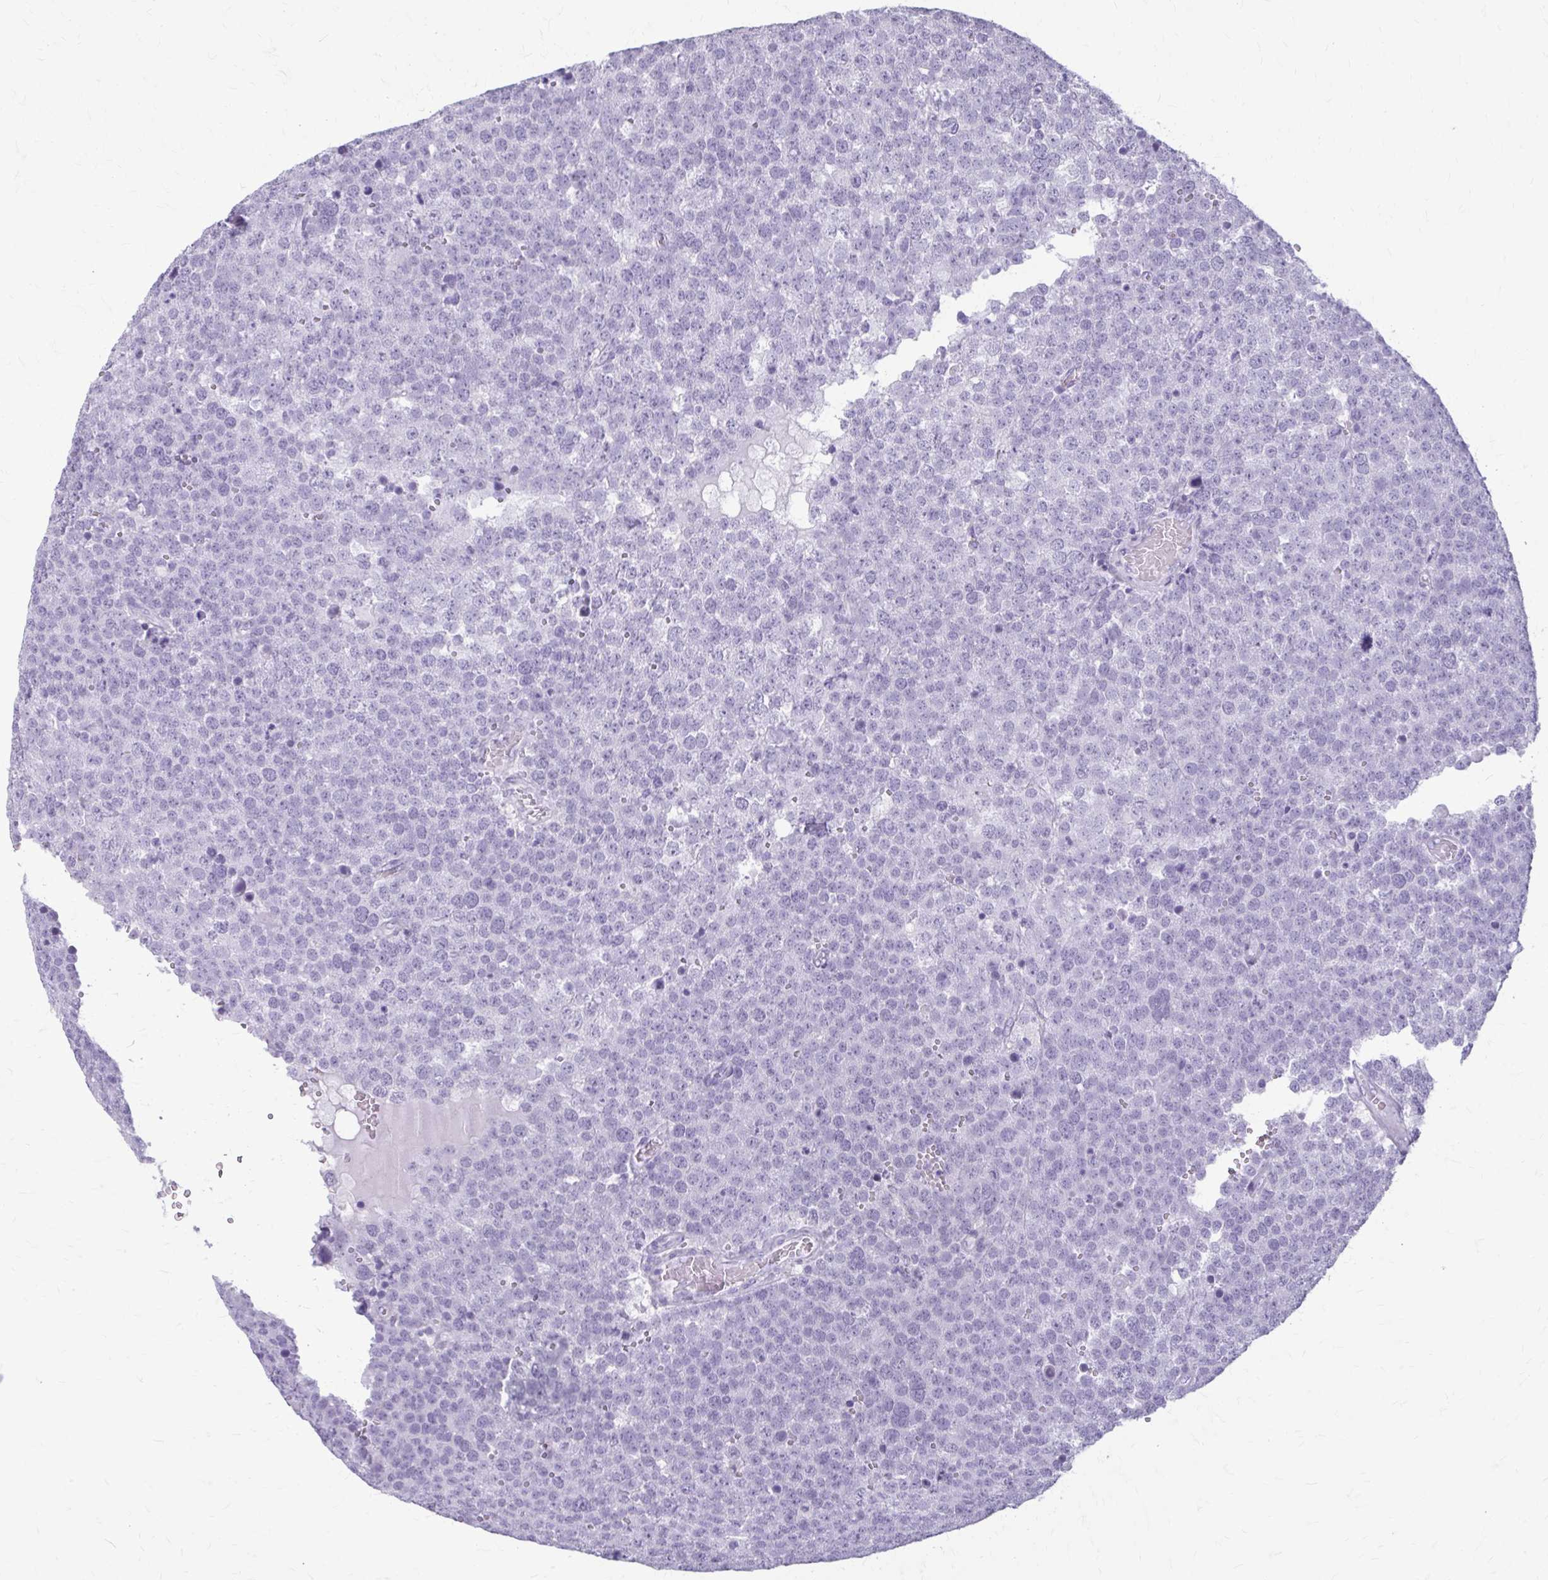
{"staining": {"intensity": "negative", "quantity": "none", "location": "none"}, "tissue": "testis cancer", "cell_type": "Tumor cells", "image_type": "cancer", "snomed": [{"axis": "morphology", "description": "Seminoma, NOS"}, {"axis": "topography", "description": "Testis"}], "caption": "An image of human seminoma (testis) is negative for staining in tumor cells.", "gene": "KRT5", "patient": {"sex": "male", "age": 71}}